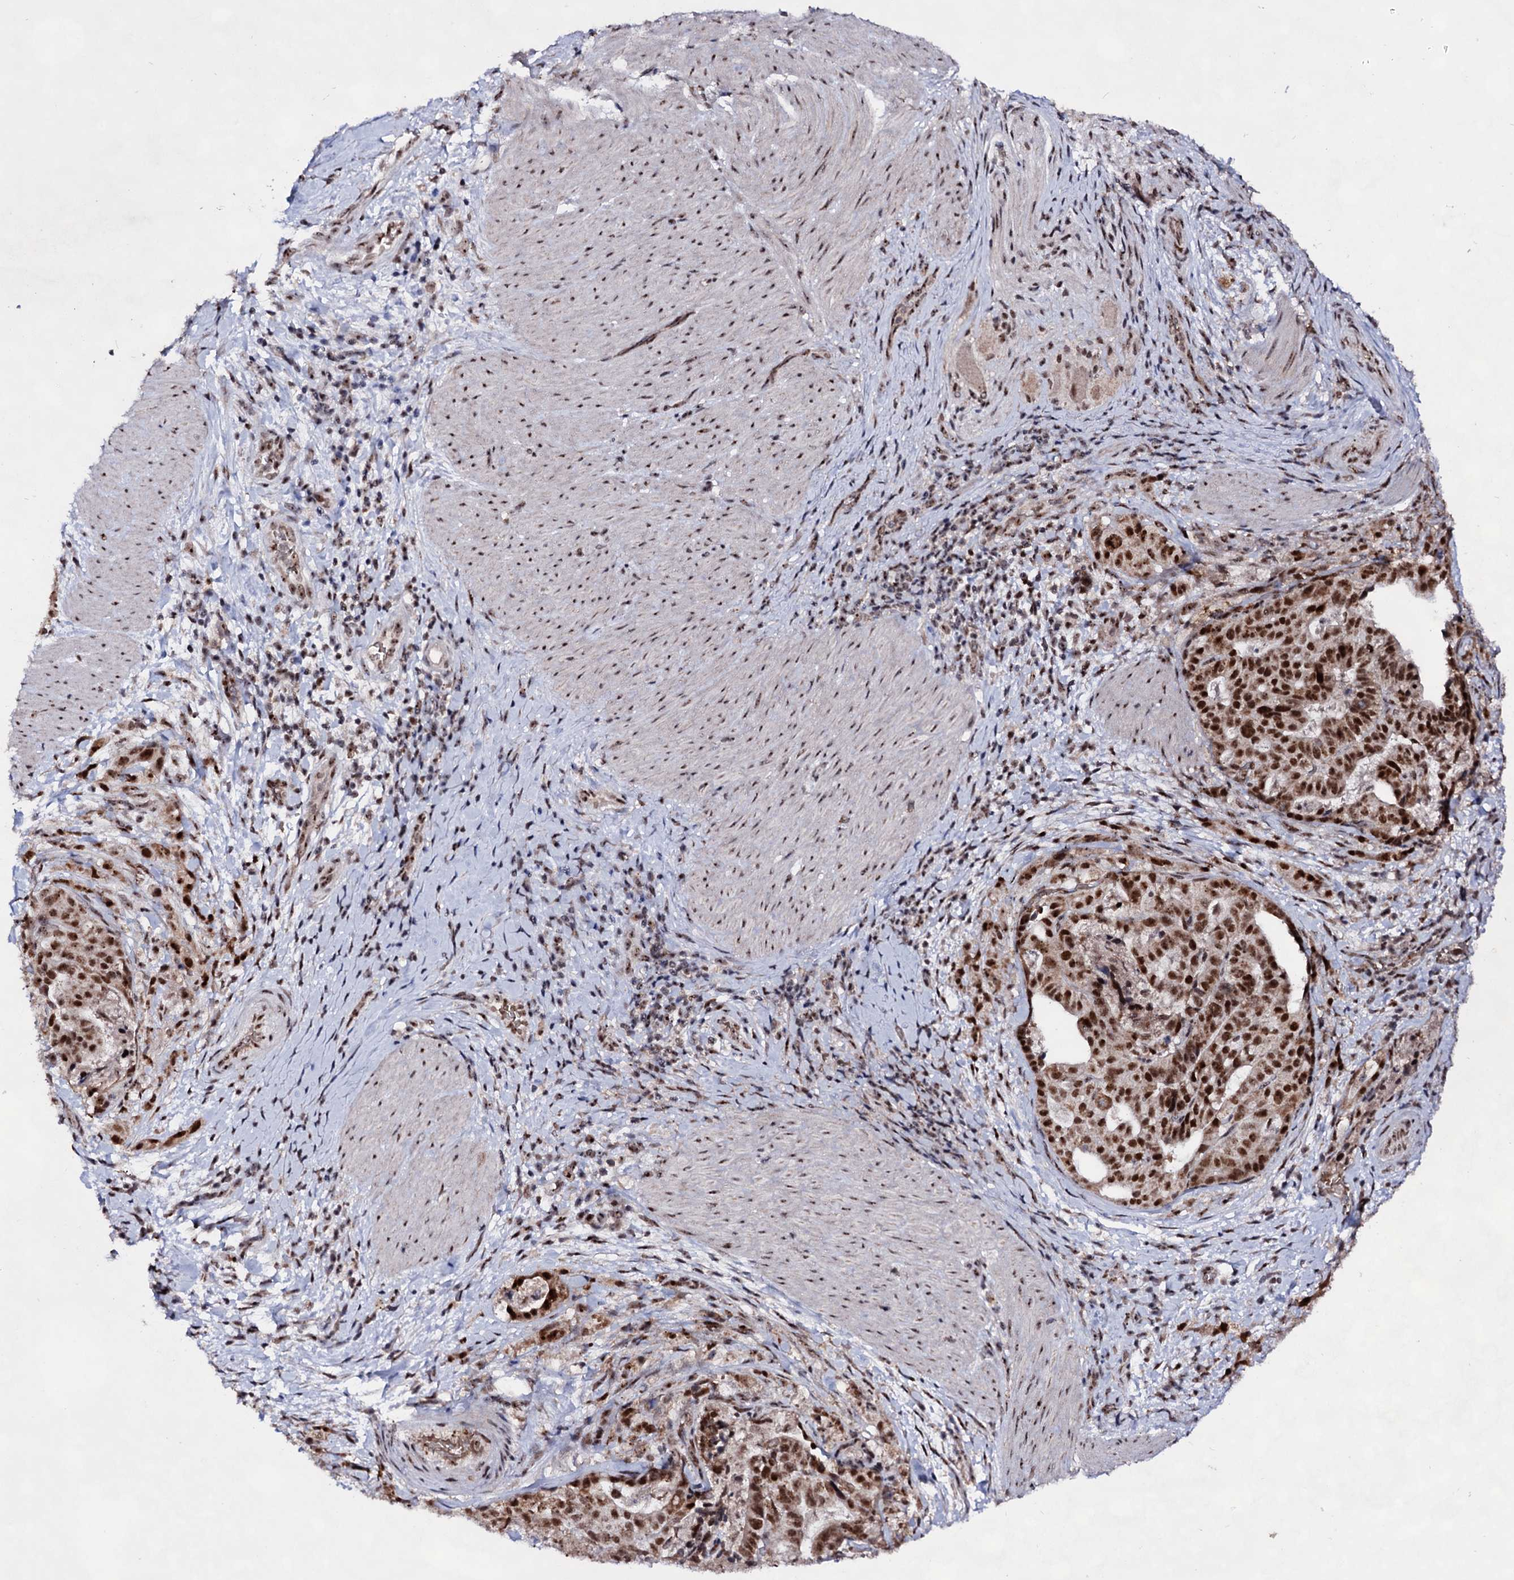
{"staining": {"intensity": "strong", "quantity": ">75%", "location": "nuclear"}, "tissue": "stomach cancer", "cell_type": "Tumor cells", "image_type": "cancer", "snomed": [{"axis": "morphology", "description": "Adenocarcinoma, NOS"}, {"axis": "topography", "description": "Stomach"}], "caption": "Immunohistochemistry histopathology image of human stomach cancer (adenocarcinoma) stained for a protein (brown), which demonstrates high levels of strong nuclear positivity in about >75% of tumor cells.", "gene": "EXOSC10", "patient": {"sex": "male", "age": 48}}